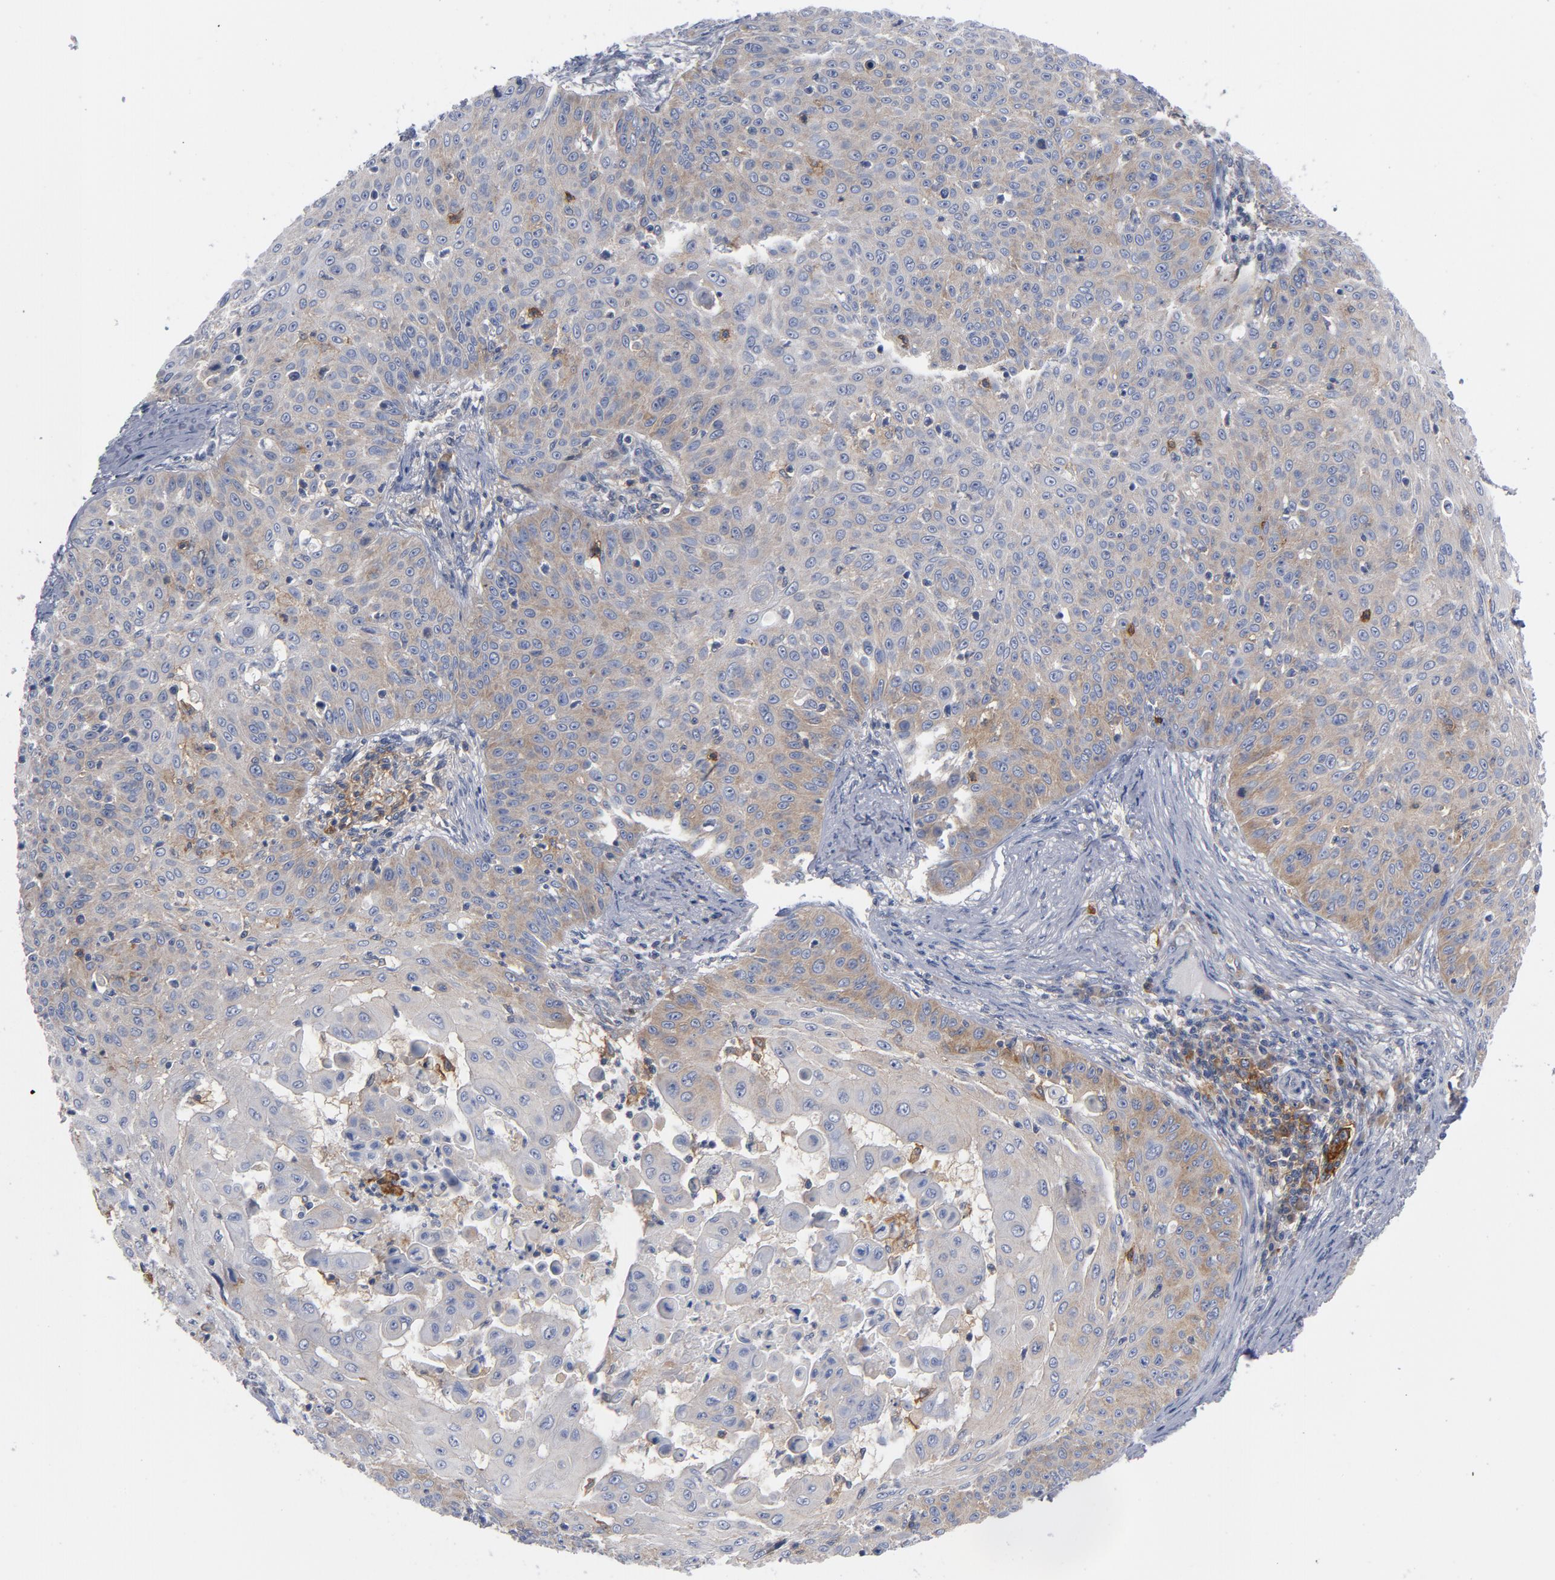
{"staining": {"intensity": "moderate", "quantity": "<25%", "location": "cytoplasmic/membranous"}, "tissue": "skin cancer", "cell_type": "Tumor cells", "image_type": "cancer", "snomed": [{"axis": "morphology", "description": "Squamous cell carcinoma, NOS"}, {"axis": "topography", "description": "Skin"}], "caption": "Human skin cancer (squamous cell carcinoma) stained with a brown dye reveals moderate cytoplasmic/membranous positive positivity in about <25% of tumor cells.", "gene": "CD86", "patient": {"sex": "male", "age": 82}}